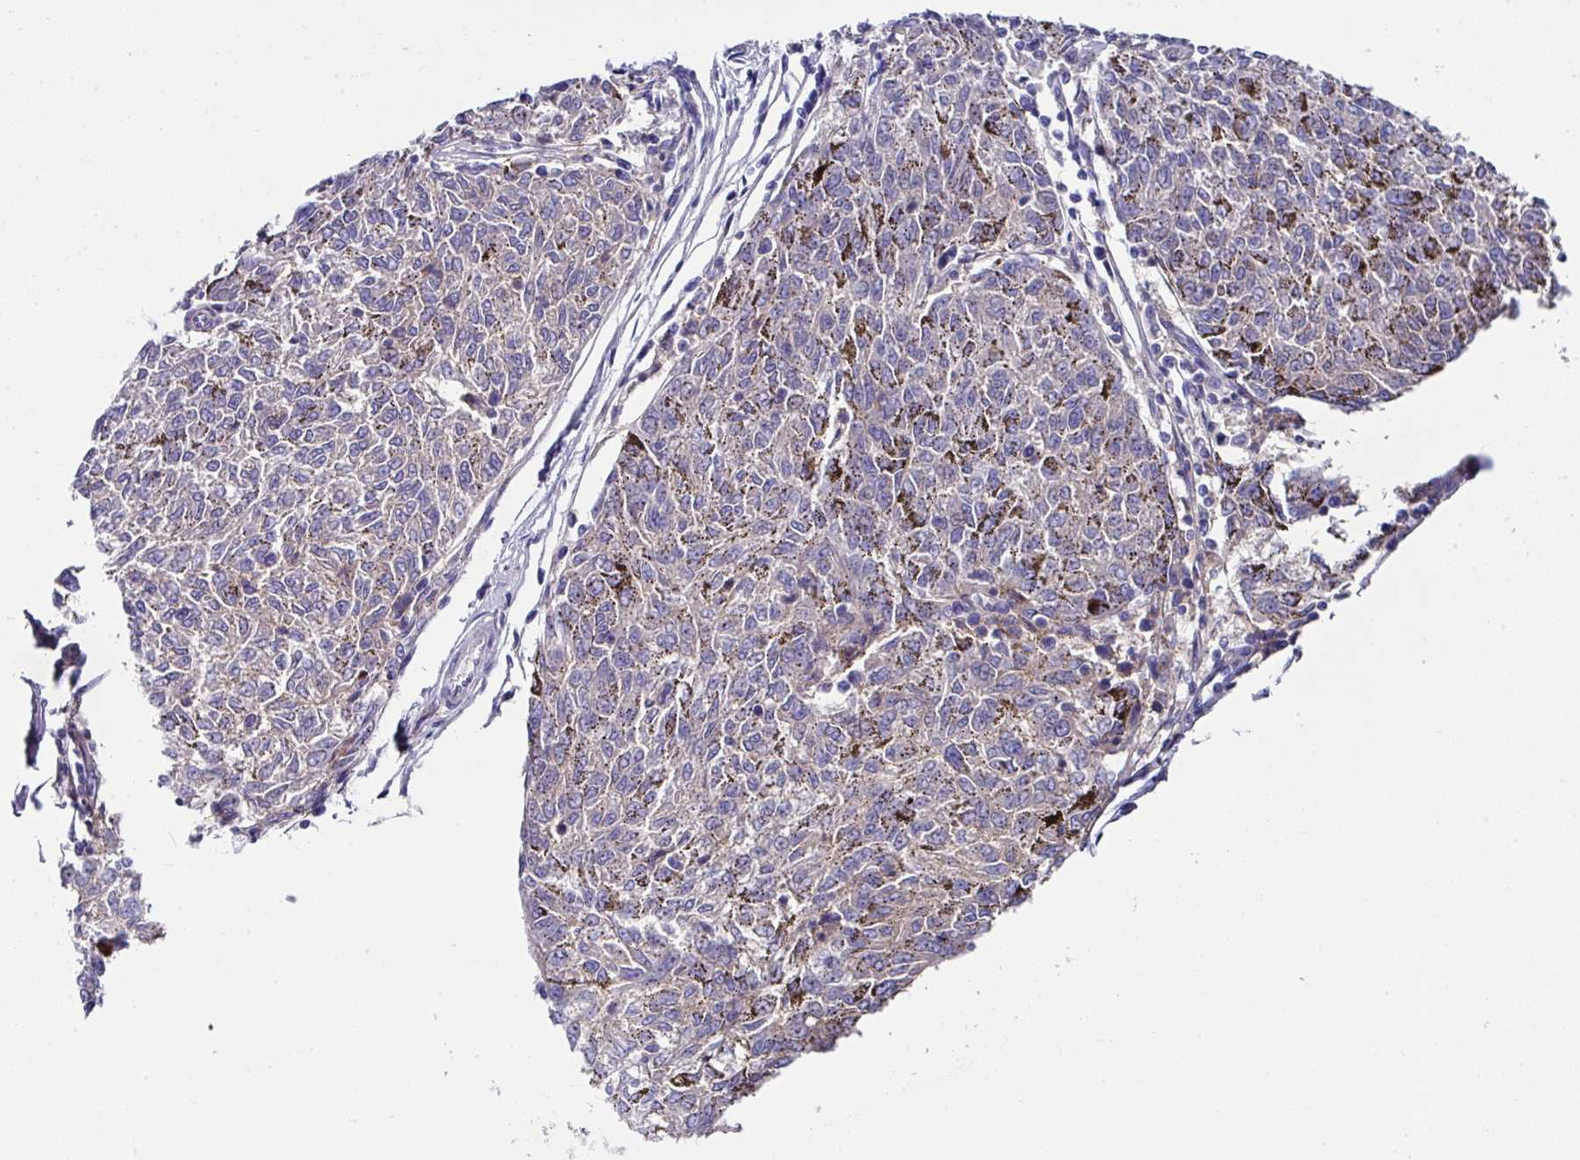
{"staining": {"intensity": "weak", "quantity": "25%-75%", "location": "cytoplasmic/membranous"}, "tissue": "melanoma", "cell_type": "Tumor cells", "image_type": "cancer", "snomed": [{"axis": "morphology", "description": "Malignant melanoma, NOS"}, {"axis": "topography", "description": "Skin"}], "caption": "A low amount of weak cytoplasmic/membranous expression is identified in approximately 25%-75% of tumor cells in melanoma tissue. Using DAB (3,3'-diaminobenzidine) (brown) and hematoxylin (blue) stains, captured at high magnification using brightfield microscopy.", "gene": "CLDN1", "patient": {"sex": "female", "age": 72}}